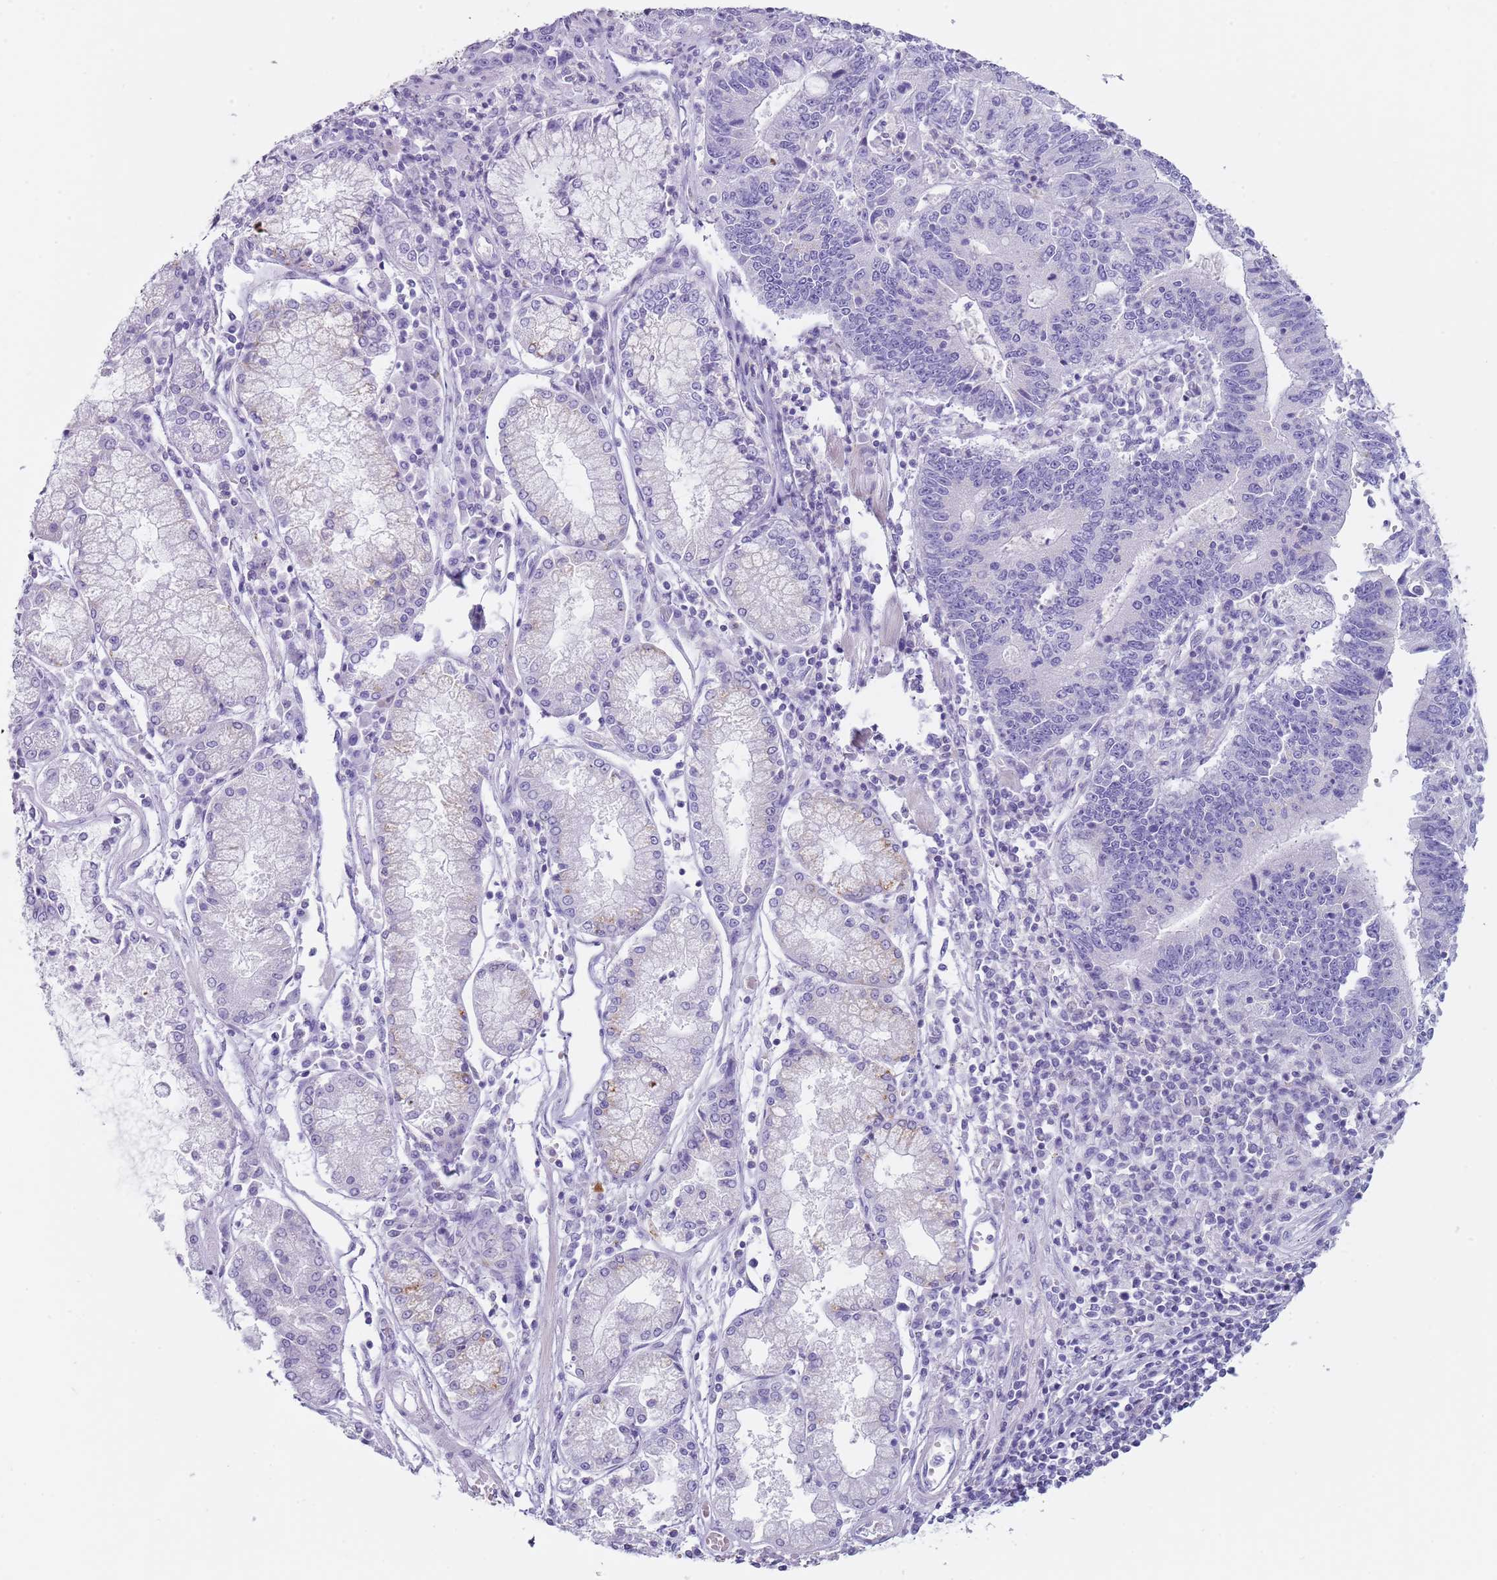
{"staining": {"intensity": "negative", "quantity": "none", "location": "none"}, "tissue": "stomach cancer", "cell_type": "Tumor cells", "image_type": "cancer", "snomed": [{"axis": "morphology", "description": "Adenocarcinoma, NOS"}, {"axis": "topography", "description": "Stomach"}], "caption": "The image reveals no significant expression in tumor cells of adenocarcinoma (stomach). The staining was performed using DAB to visualize the protein expression in brown, while the nuclei were stained in blue with hematoxylin (Magnification: 20x).", "gene": "NBPF20", "patient": {"sex": "male", "age": 59}}